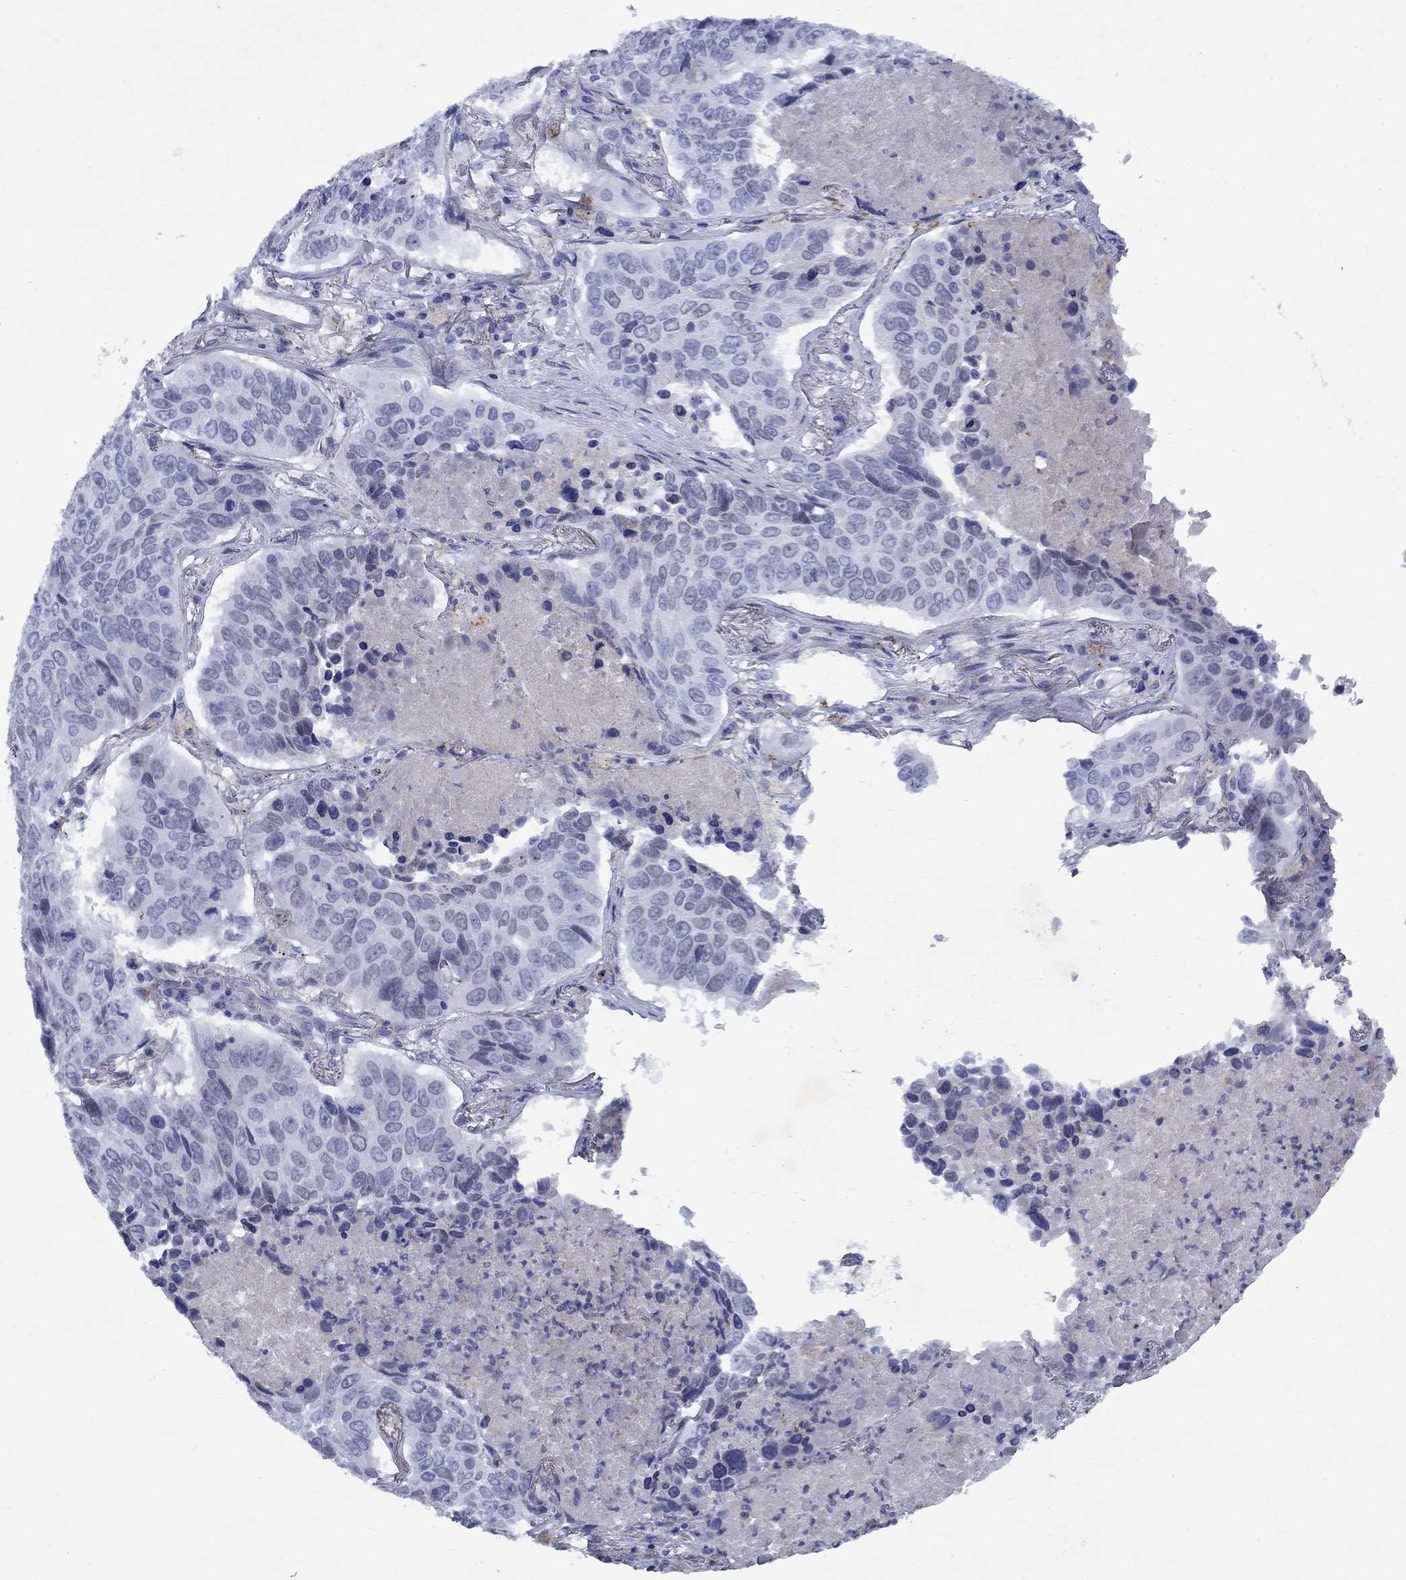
{"staining": {"intensity": "negative", "quantity": "none", "location": "none"}, "tissue": "lung cancer", "cell_type": "Tumor cells", "image_type": "cancer", "snomed": [{"axis": "morphology", "description": "Normal tissue, NOS"}, {"axis": "morphology", "description": "Squamous cell carcinoma, NOS"}, {"axis": "topography", "description": "Bronchus"}, {"axis": "topography", "description": "Lung"}], "caption": "High power microscopy histopathology image of an IHC micrograph of lung cancer (squamous cell carcinoma), revealing no significant expression in tumor cells.", "gene": "STAB2", "patient": {"sex": "male", "age": 64}}